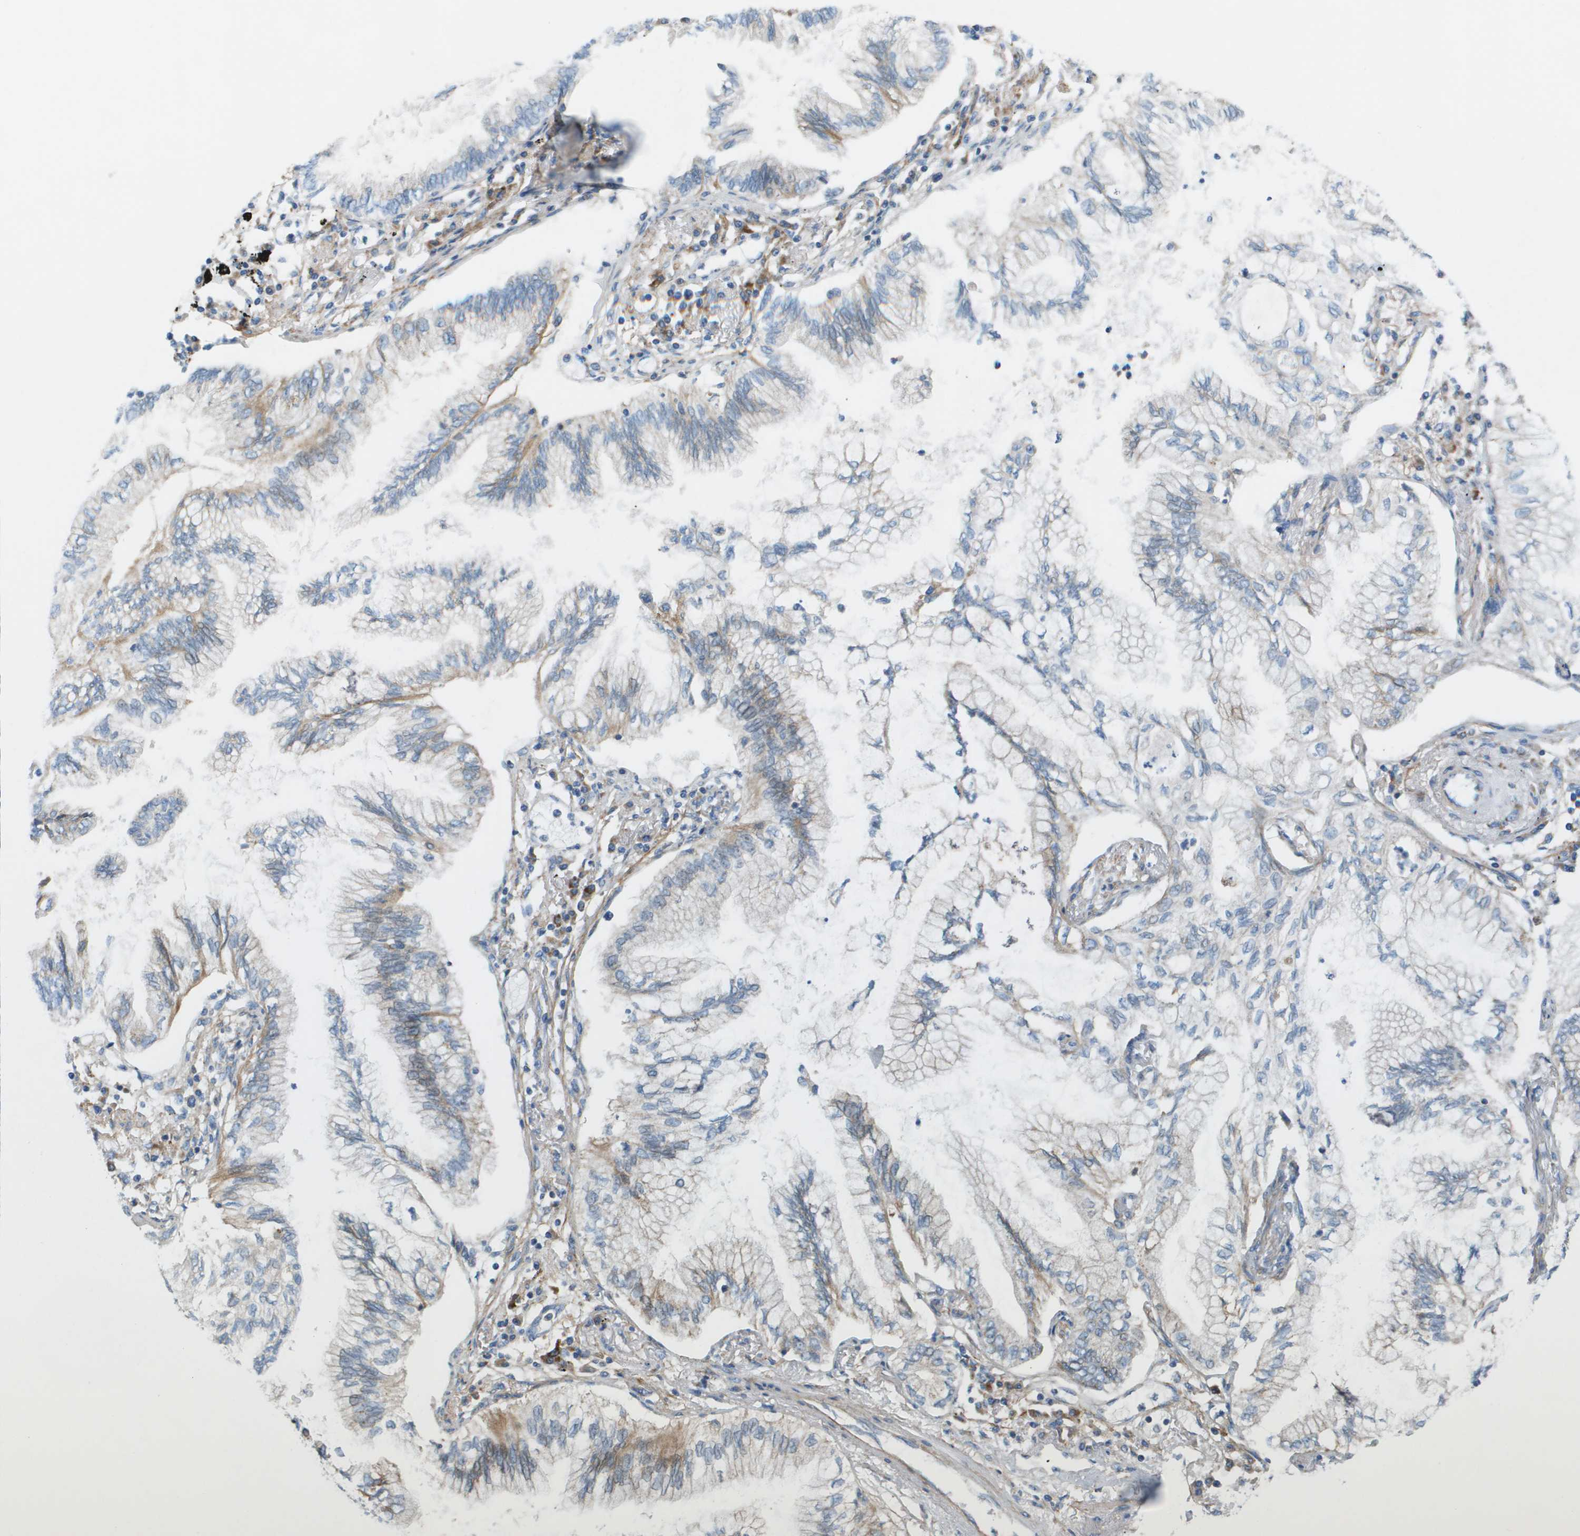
{"staining": {"intensity": "moderate", "quantity": "<25%", "location": "cytoplasmic/membranous"}, "tissue": "lung cancer", "cell_type": "Tumor cells", "image_type": "cancer", "snomed": [{"axis": "morphology", "description": "Normal tissue, NOS"}, {"axis": "morphology", "description": "Adenocarcinoma, NOS"}, {"axis": "topography", "description": "Bronchus"}, {"axis": "topography", "description": "Lung"}], "caption": "Lung cancer (adenocarcinoma) stained for a protein (brown) reveals moderate cytoplasmic/membranous positive expression in about <25% of tumor cells.", "gene": "GALNT6", "patient": {"sex": "female", "age": 70}}